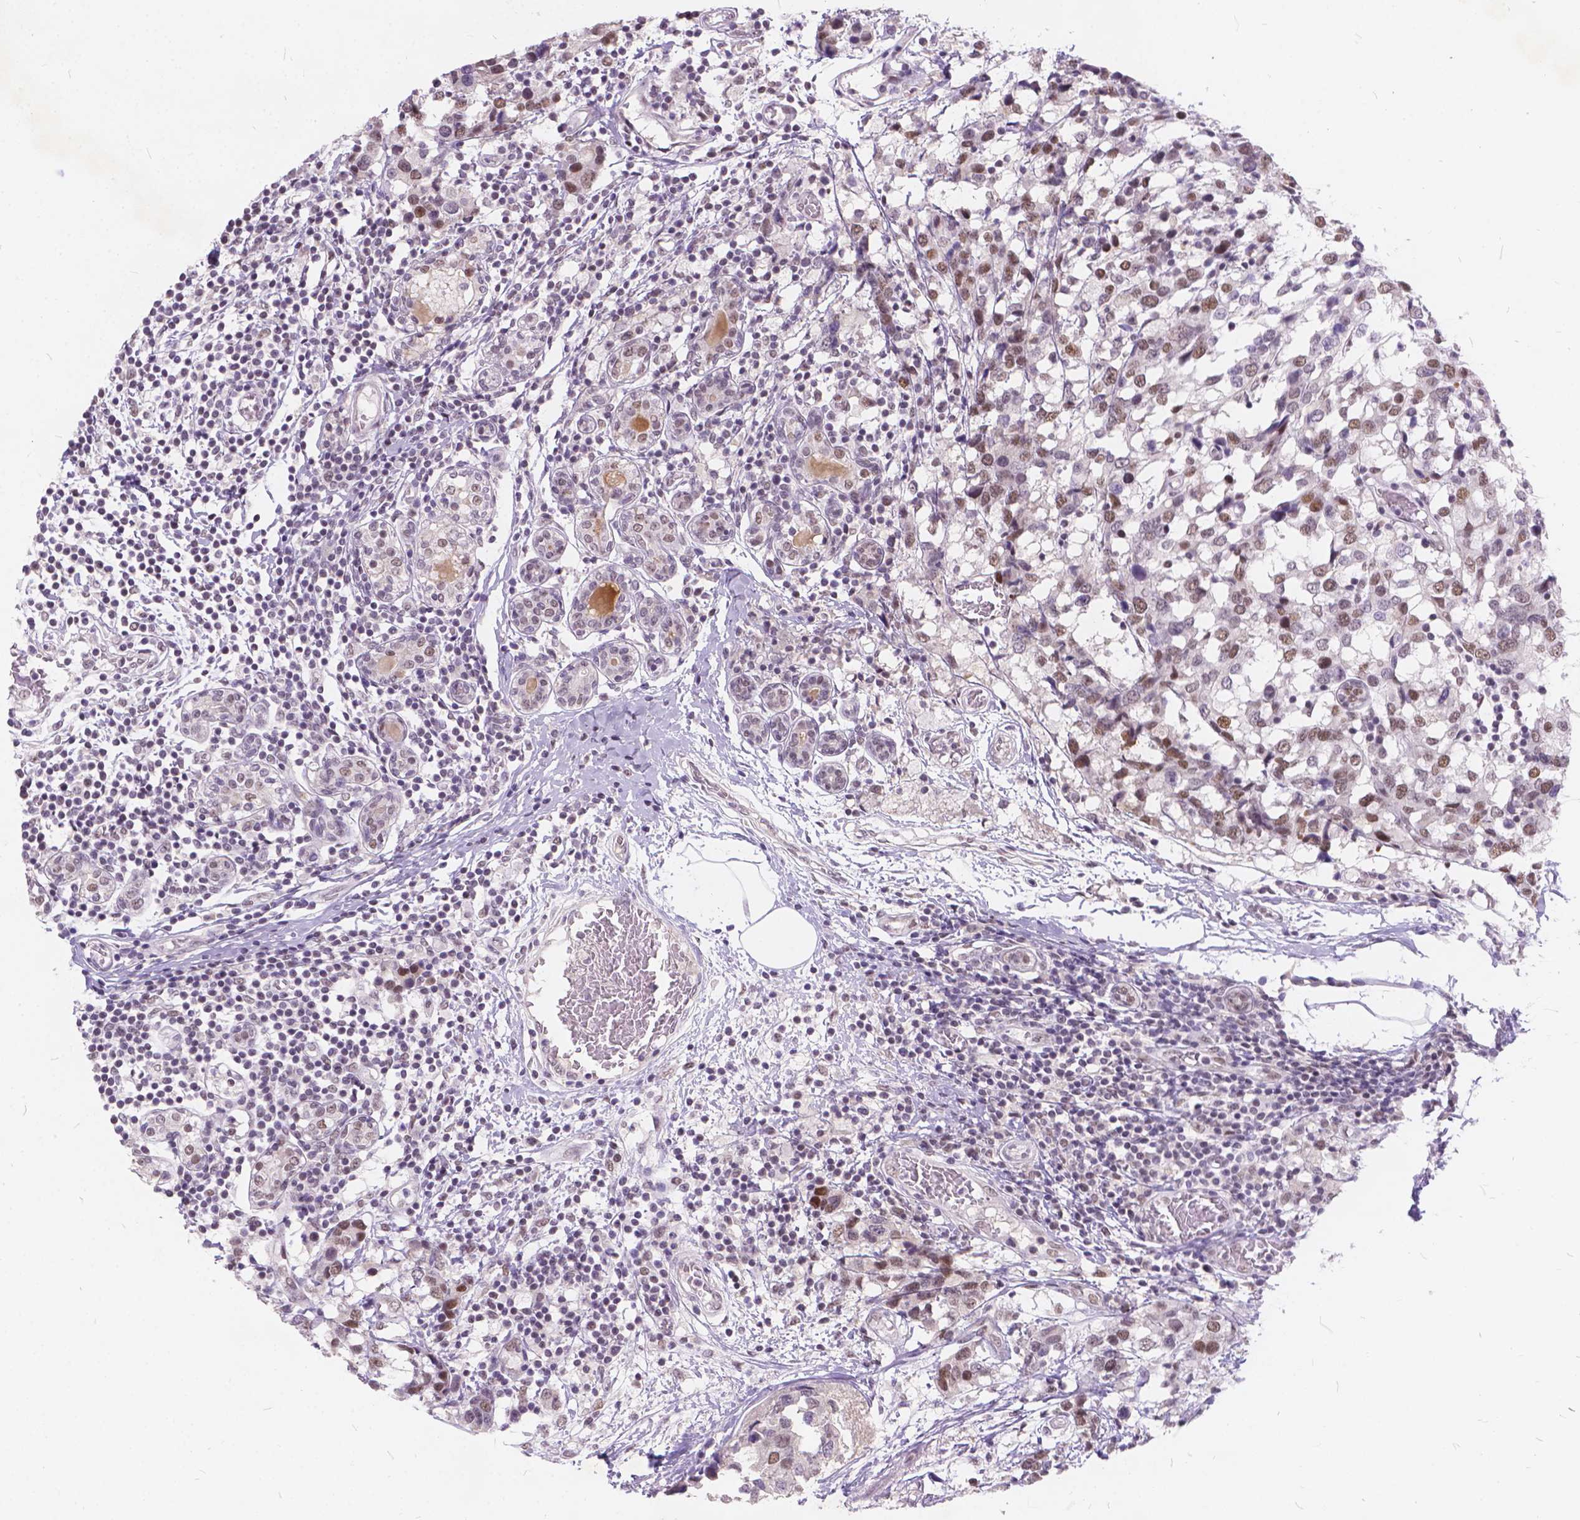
{"staining": {"intensity": "moderate", "quantity": ">75%", "location": "nuclear"}, "tissue": "breast cancer", "cell_type": "Tumor cells", "image_type": "cancer", "snomed": [{"axis": "morphology", "description": "Lobular carcinoma"}, {"axis": "topography", "description": "Breast"}], "caption": "Immunohistochemistry (IHC) (DAB (3,3'-diaminobenzidine)) staining of human breast cancer (lobular carcinoma) exhibits moderate nuclear protein expression in about >75% of tumor cells. The protein is stained brown, and the nuclei are stained in blue (DAB (3,3'-diaminobenzidine) IHC with brightfield microscopy, high magnification).", "gene": "FAM53A", "patient": {"sex": "female", "age": 59}}